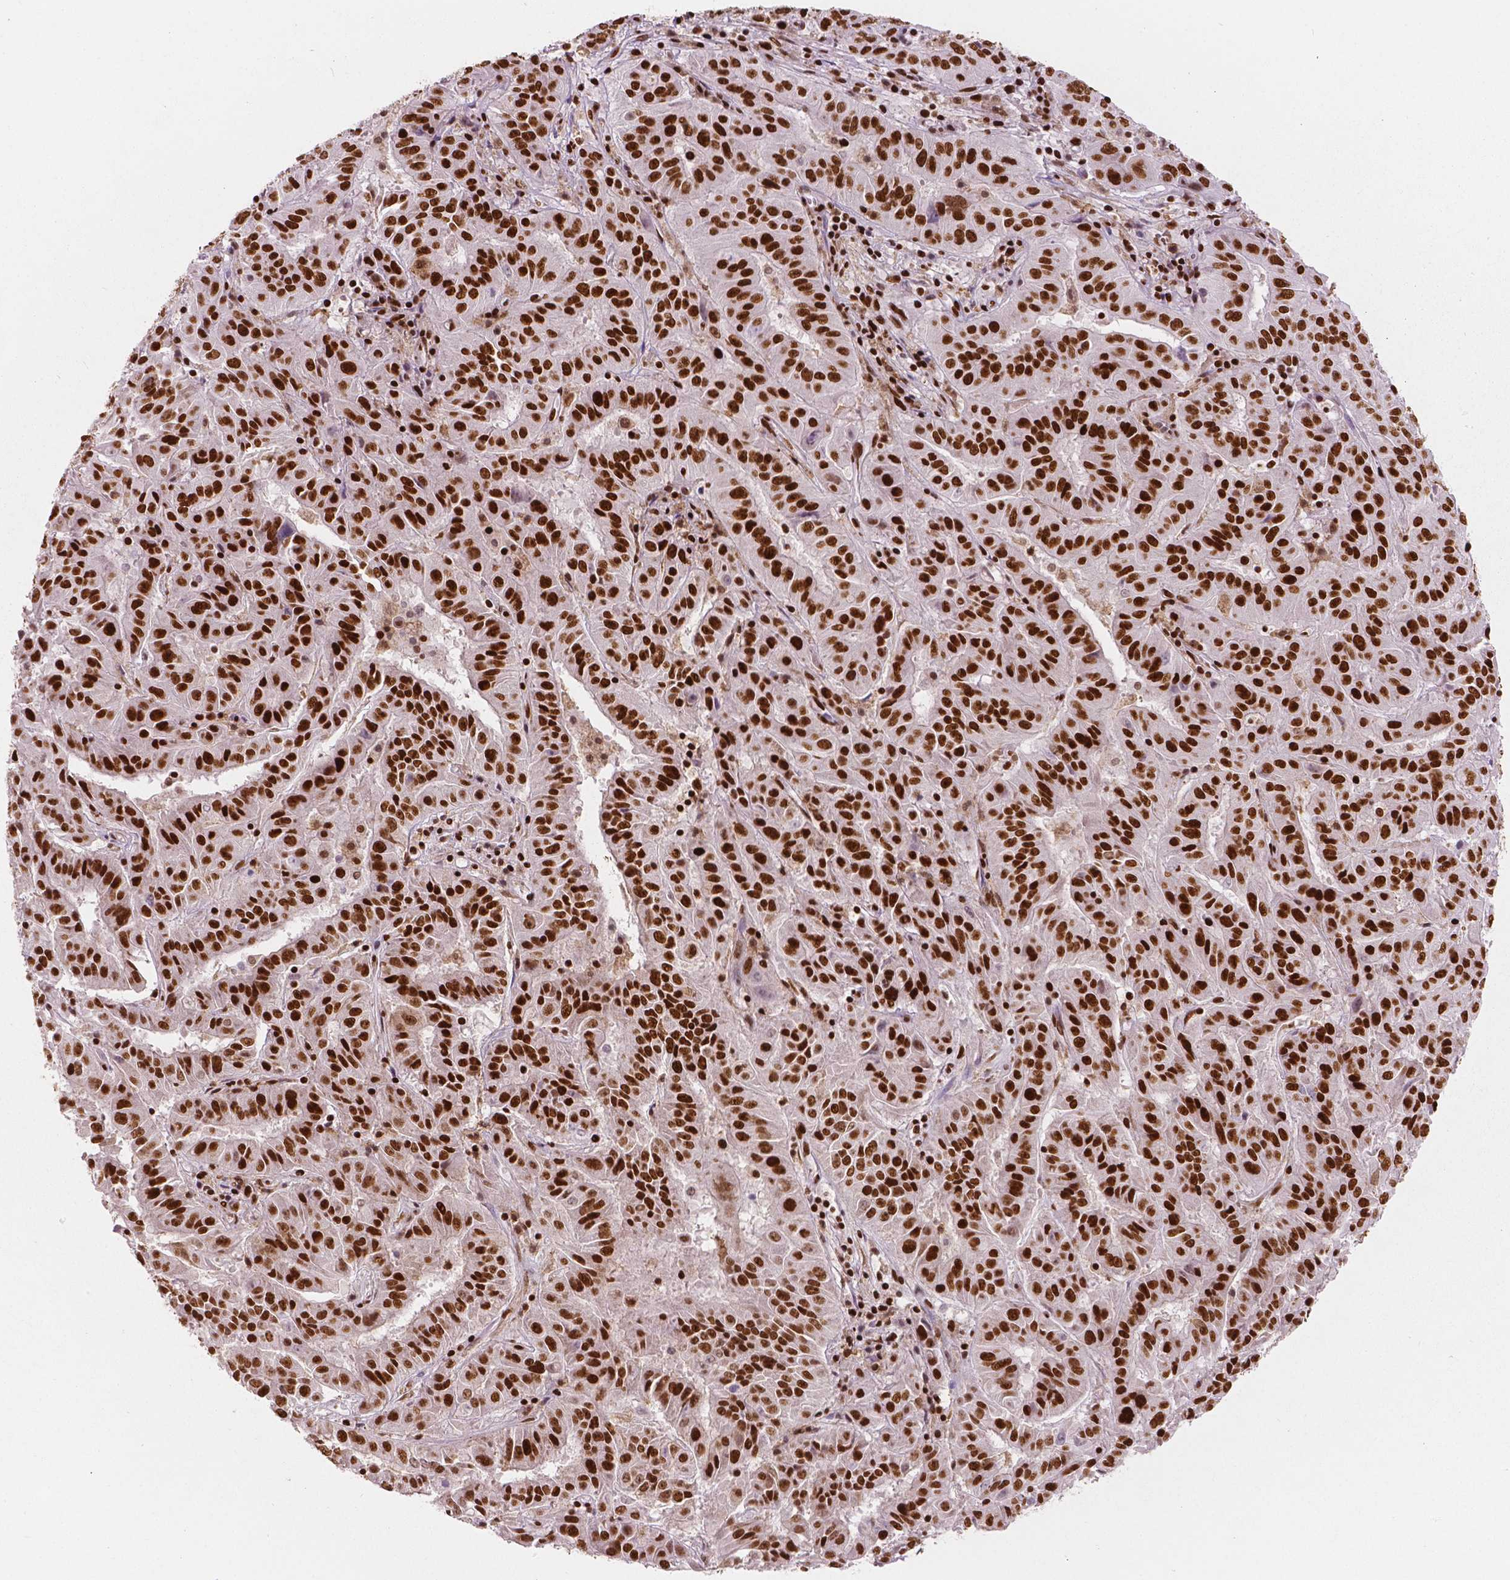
{"staining": {"intensity": "strong", "quantity": ">75%", "location": "nuclear"}, "tissue": "pancreatic cancer", "cell_type": "Tumor cells", "image_type": "cancer", "snomed": [{"axis": "morphology", "description": "Adenocarcinoma, NOS"}, {"axis": "topography", "description": "Pancreas"}], "caption": "This is a histology image of immunohistochemistry (IHC) staining of adenocarcinoma (pancreatic), which shows strong positivity in the nuclear of tumor cells.", "gene": "BRD4", "patient": {"sex": "male", "age": 63}}